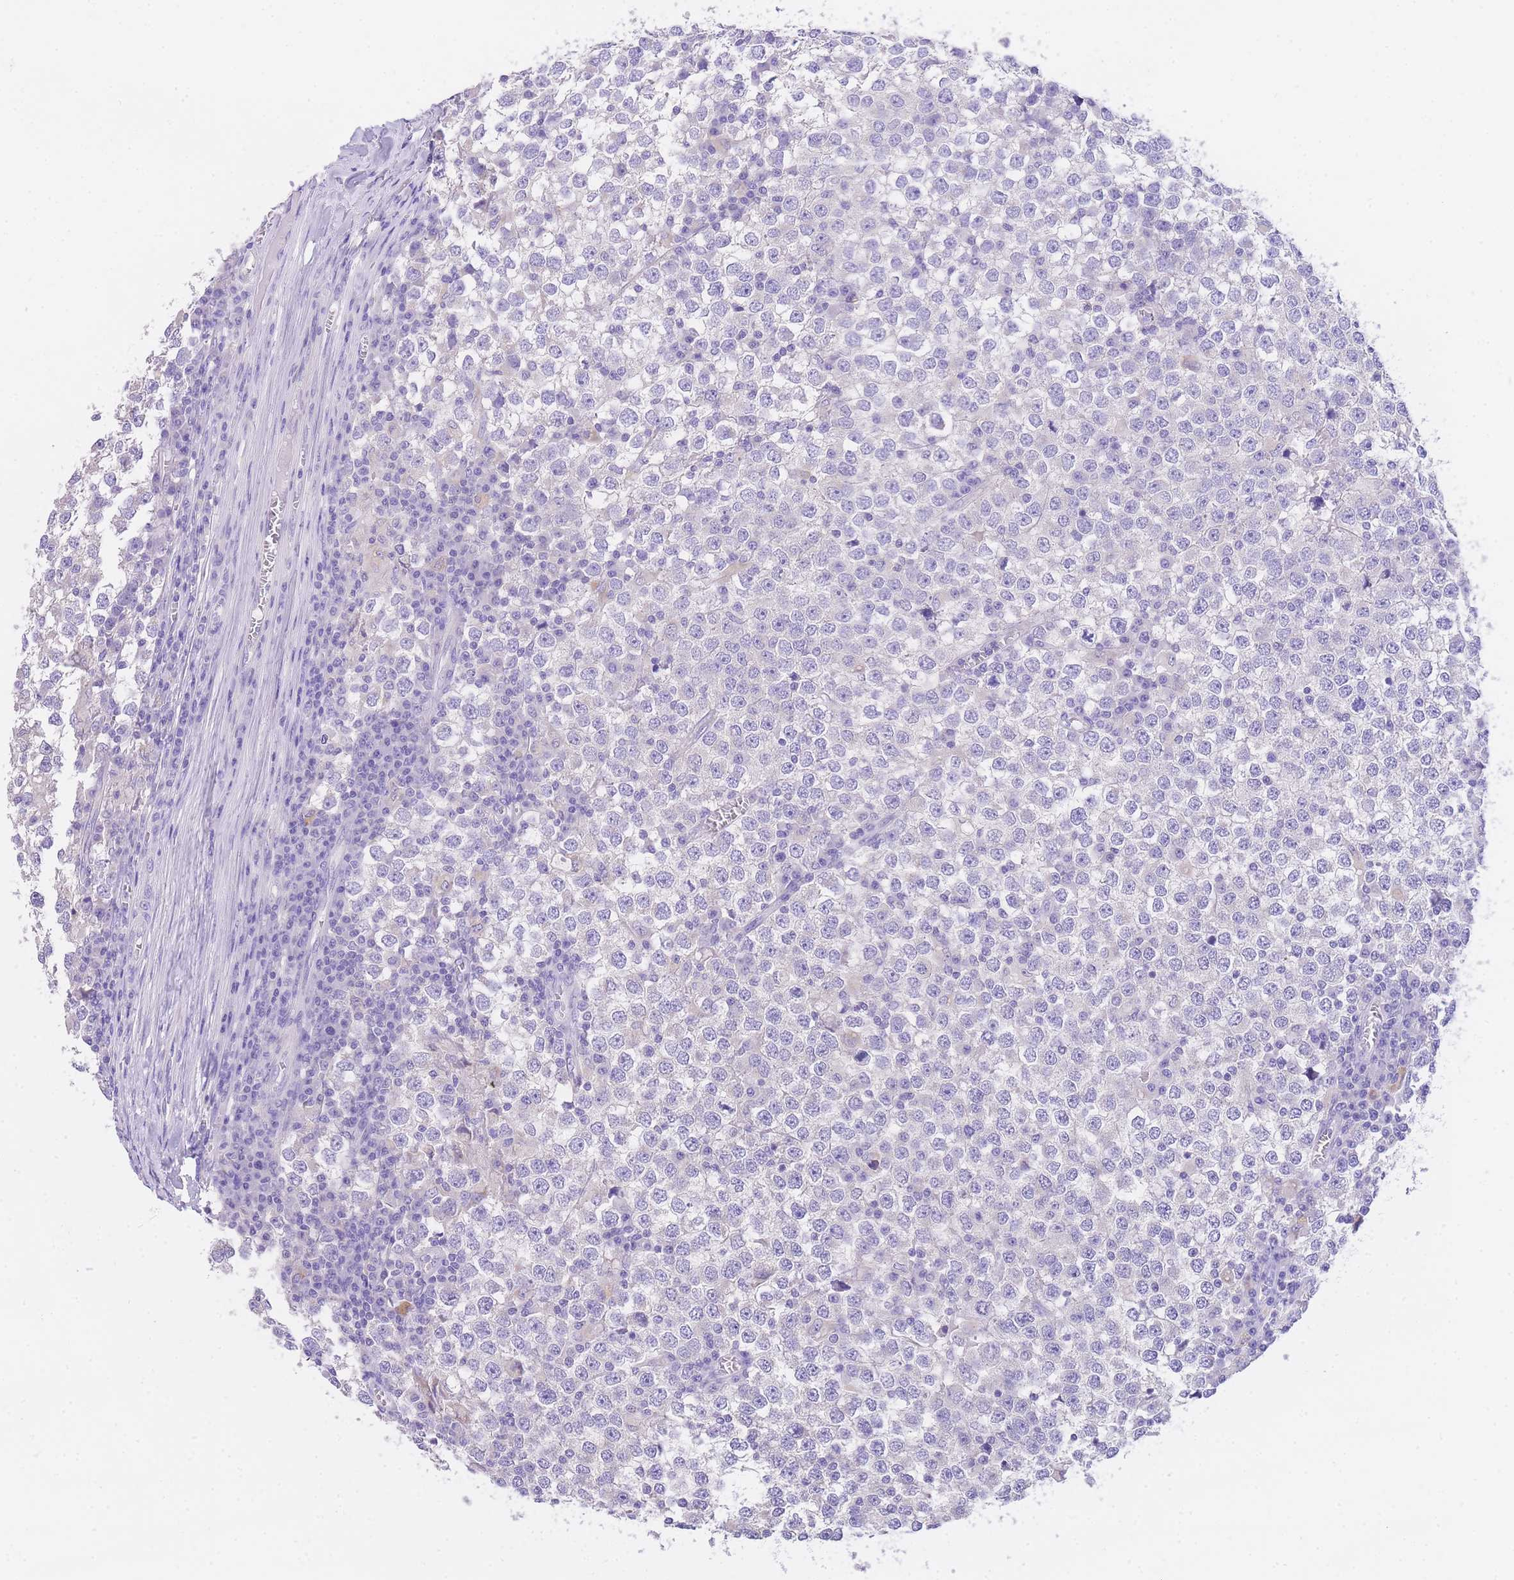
{"staining": {"intensity": "negative", "quantity": "none", "location": "none"}, "tissue": "testis cancer", "cell_type": "Tumor cells", "image_type": "cancer", "snomed": [{"axis": "morphology", "description": "Seminoma, NOS"}, {"axis": "topography", "description": "Testis"}], "caption": "Tumor cells are negative for brown protein staining in testis cancer.", "gene": "EPN2", "patient": {"sex": "male", "age": 65}}